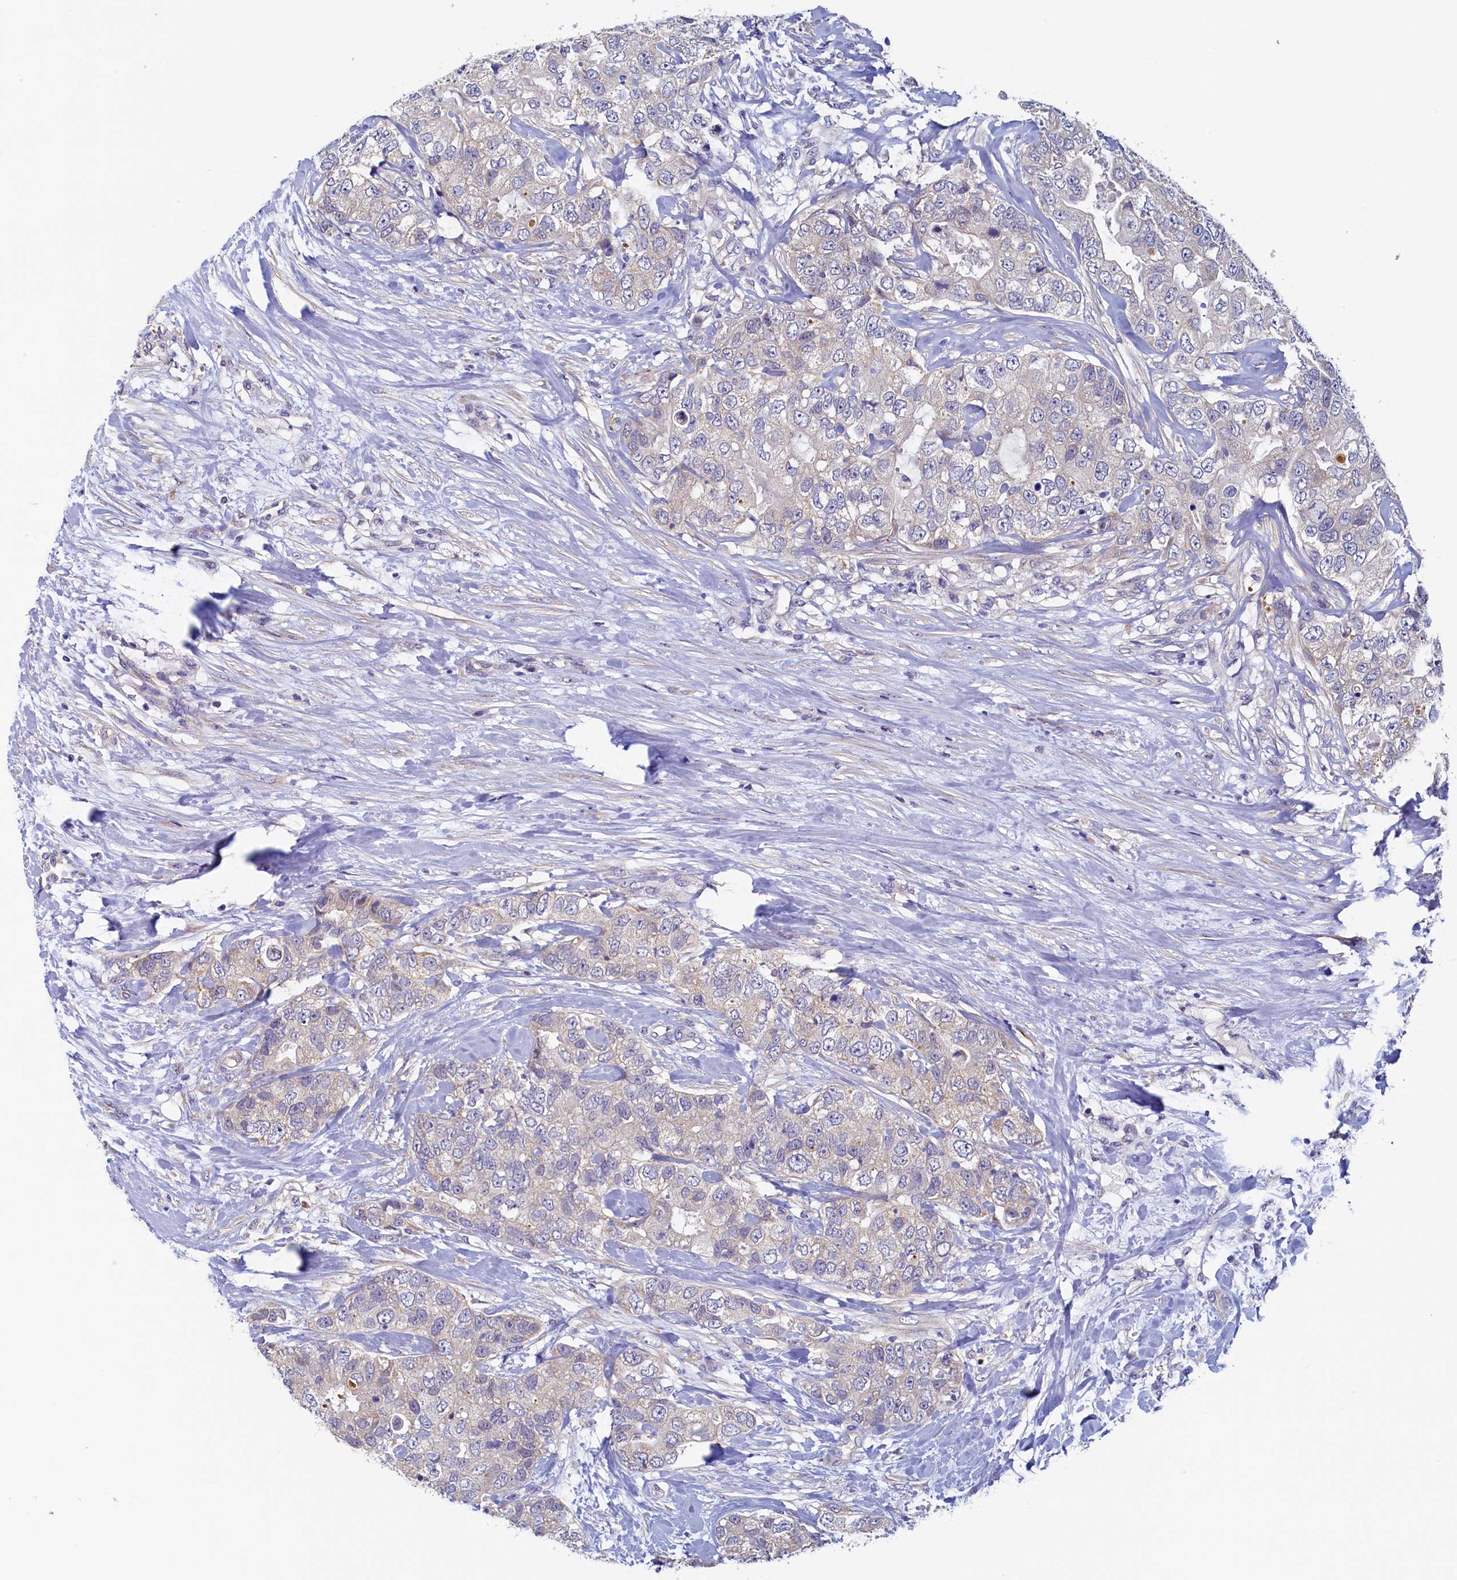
{"staining": {"intensity": "weak", "quantity": "<25%", "location": "cytoplasmic/membranous"}, "tissue": "breast cancer", "cell_type": "Tumor cells", "image_type": "cancer", "snomed": [{"axis": "morphology", "description": "Duct carcinoma"}, {"axis": "topography", "description": "Breast"}], "caption": "DAB (3,3'-diaminobenzidine) immunohistochemical staining of breast cancer exhibits no significant expression in tumor cells.", "gene": "DTD1", "patient": {"sex": "female", "age": 62}}